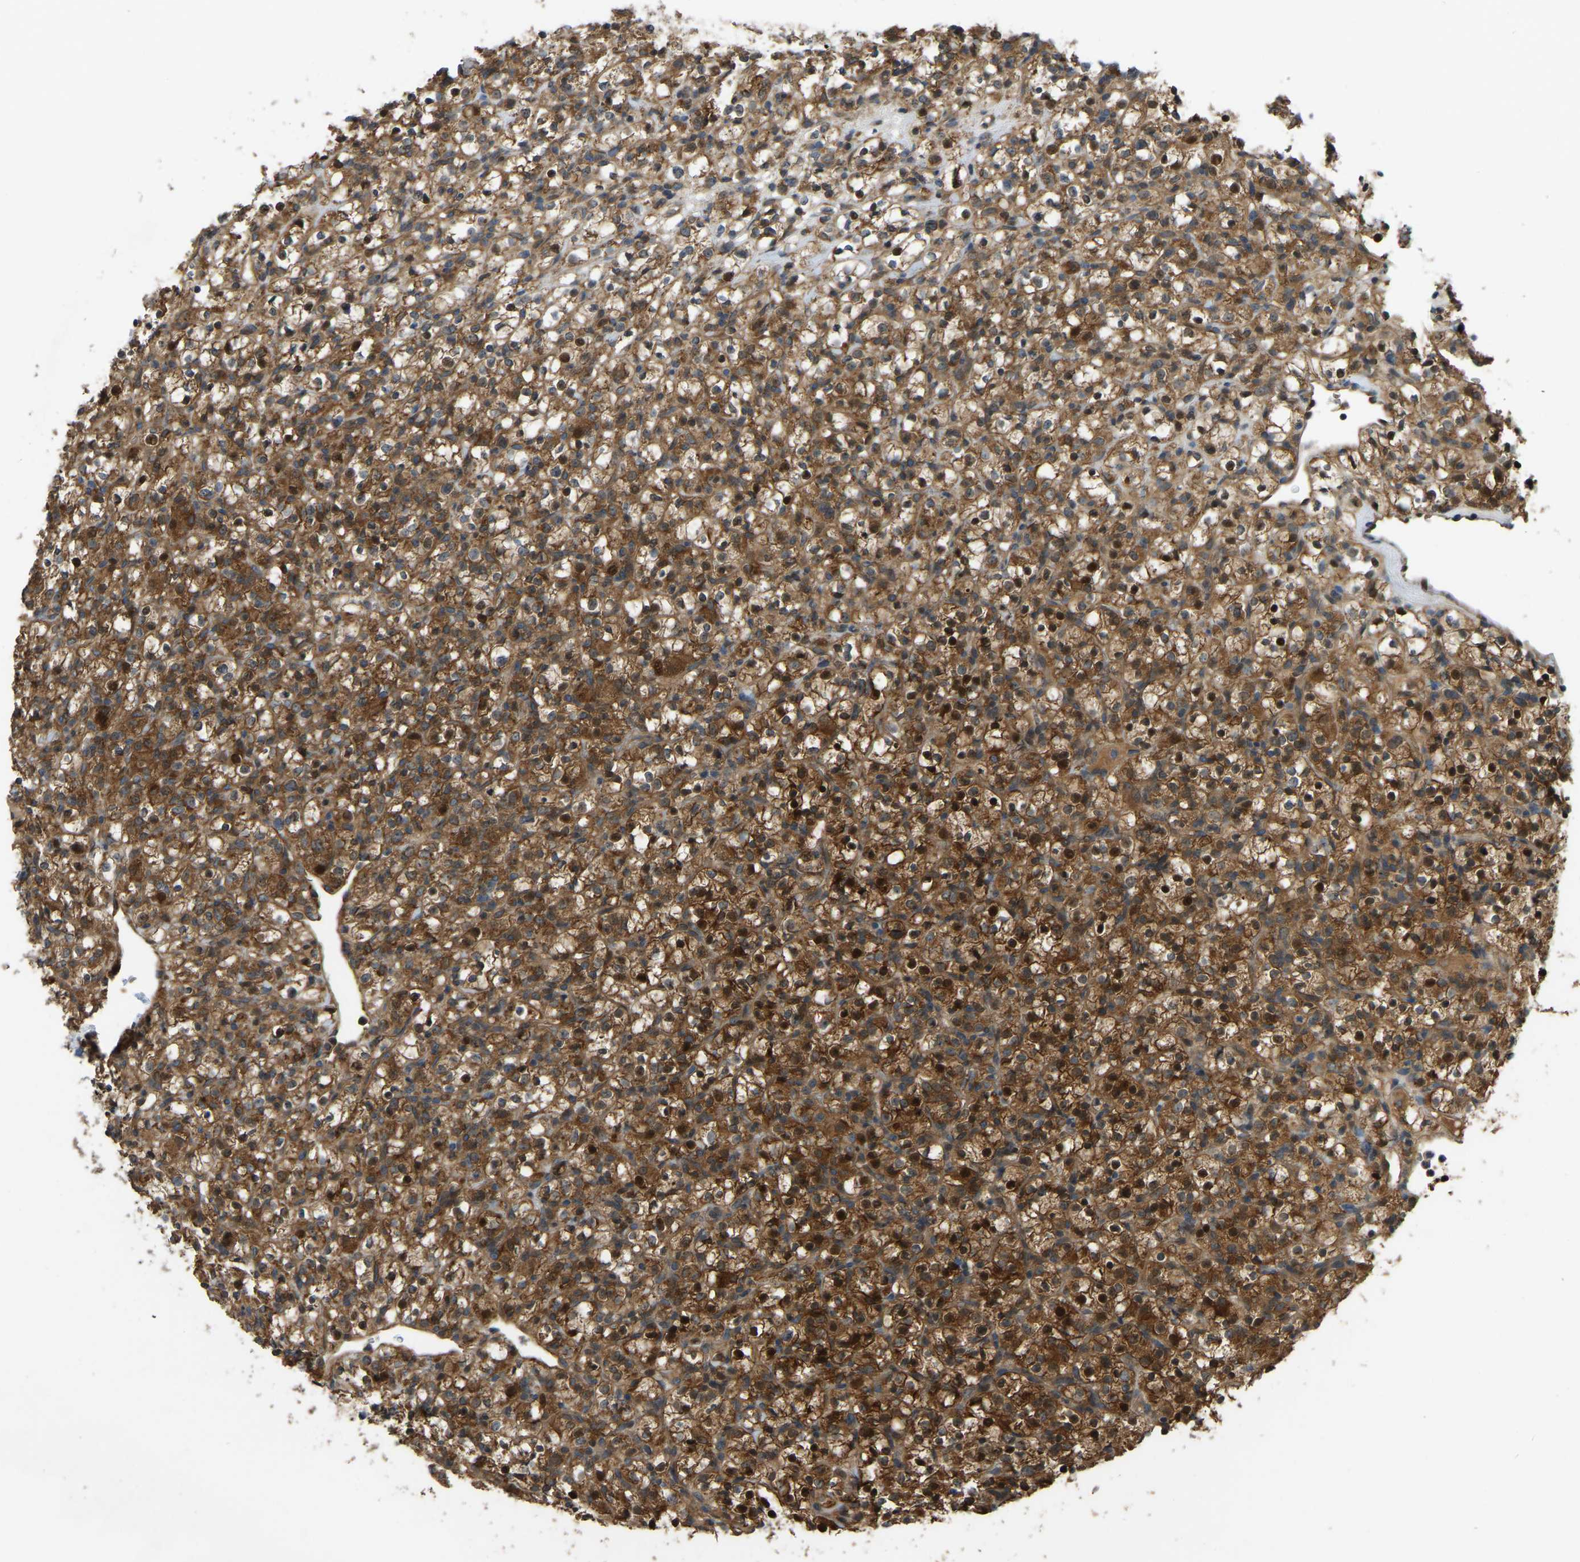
{"staining": {"intensity": "strong", "quantity": ">75%", "location": "cytoplasmic/membranous,nuclear"}, "tissue": "renal cancer", "cell_type": "Tumor cells", "image_type": "cancer", "snomed": [{"axis": "morphology", "description": "Normal tissue, NOS"}, {"axis": "morphology", "description": "Adenocarcinoma, NOS"}, {"axis": "topography", "description": "Kidney"}], "caption": "A micrograph showing strong cytoplasmic/membranous and nuclear positivity in approximately >75% of tumor cells in renal cancer (adenocarcinoma), as visualized by brown immunohistochemical staining.", "gene": "C21orf91", "patient": {"sex": "female", "age": 72}}